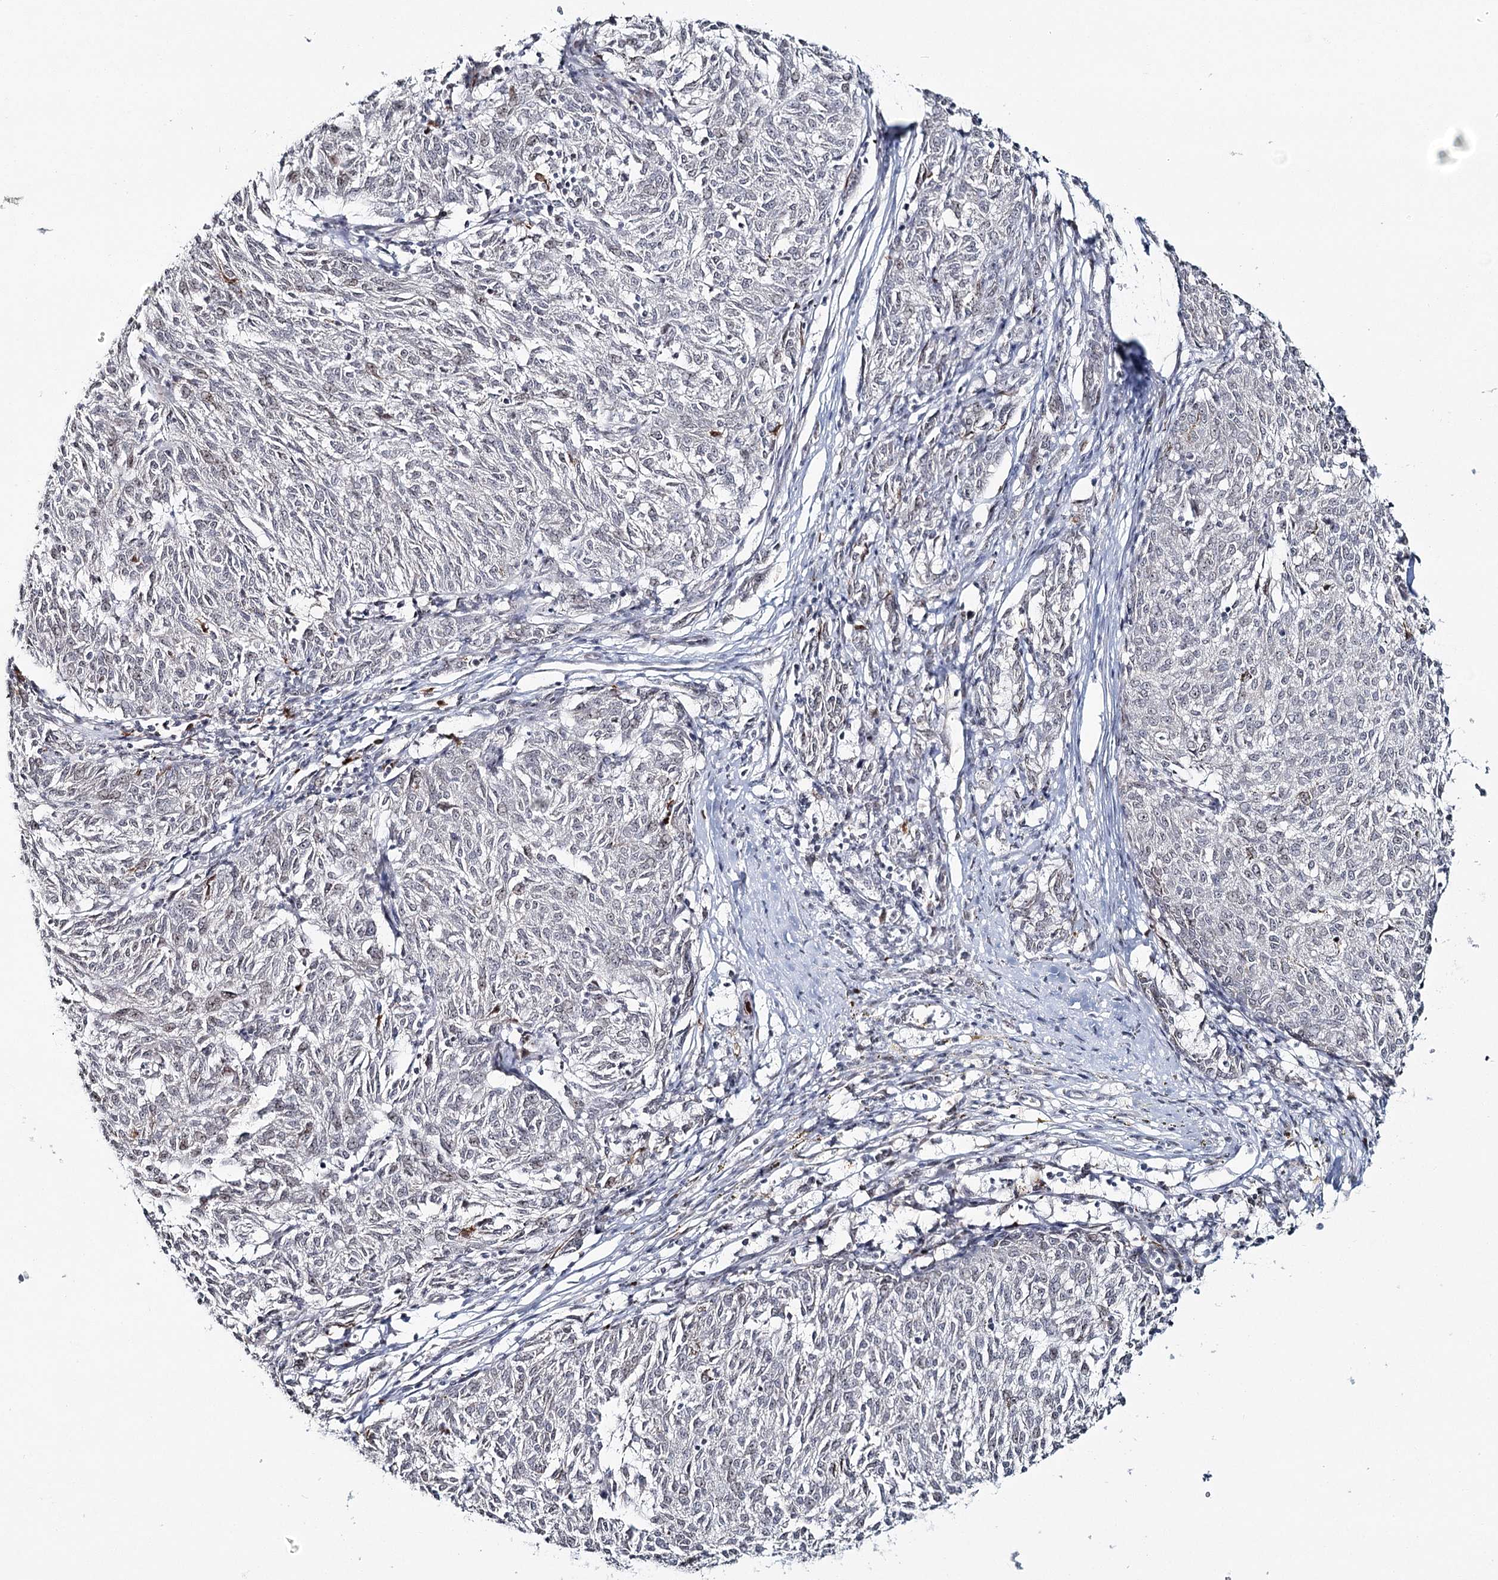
{"staining": {"intensity": "negative", "quantity": "none", "location": "none"}, "tissue": "melanoma", "cell_type": "Tumor cells", "image_type": "cancer", "snomed": [{"axis": "morphology", "description": "Malignant melanoma, NOS"}, {"axis": "topography", "description": "Skin"}], "caption": "Tumor cells are negative for brown protein staining in melanoma.", "gene": "ATAD1", "patient": {"sex": "female", "age": 72}}